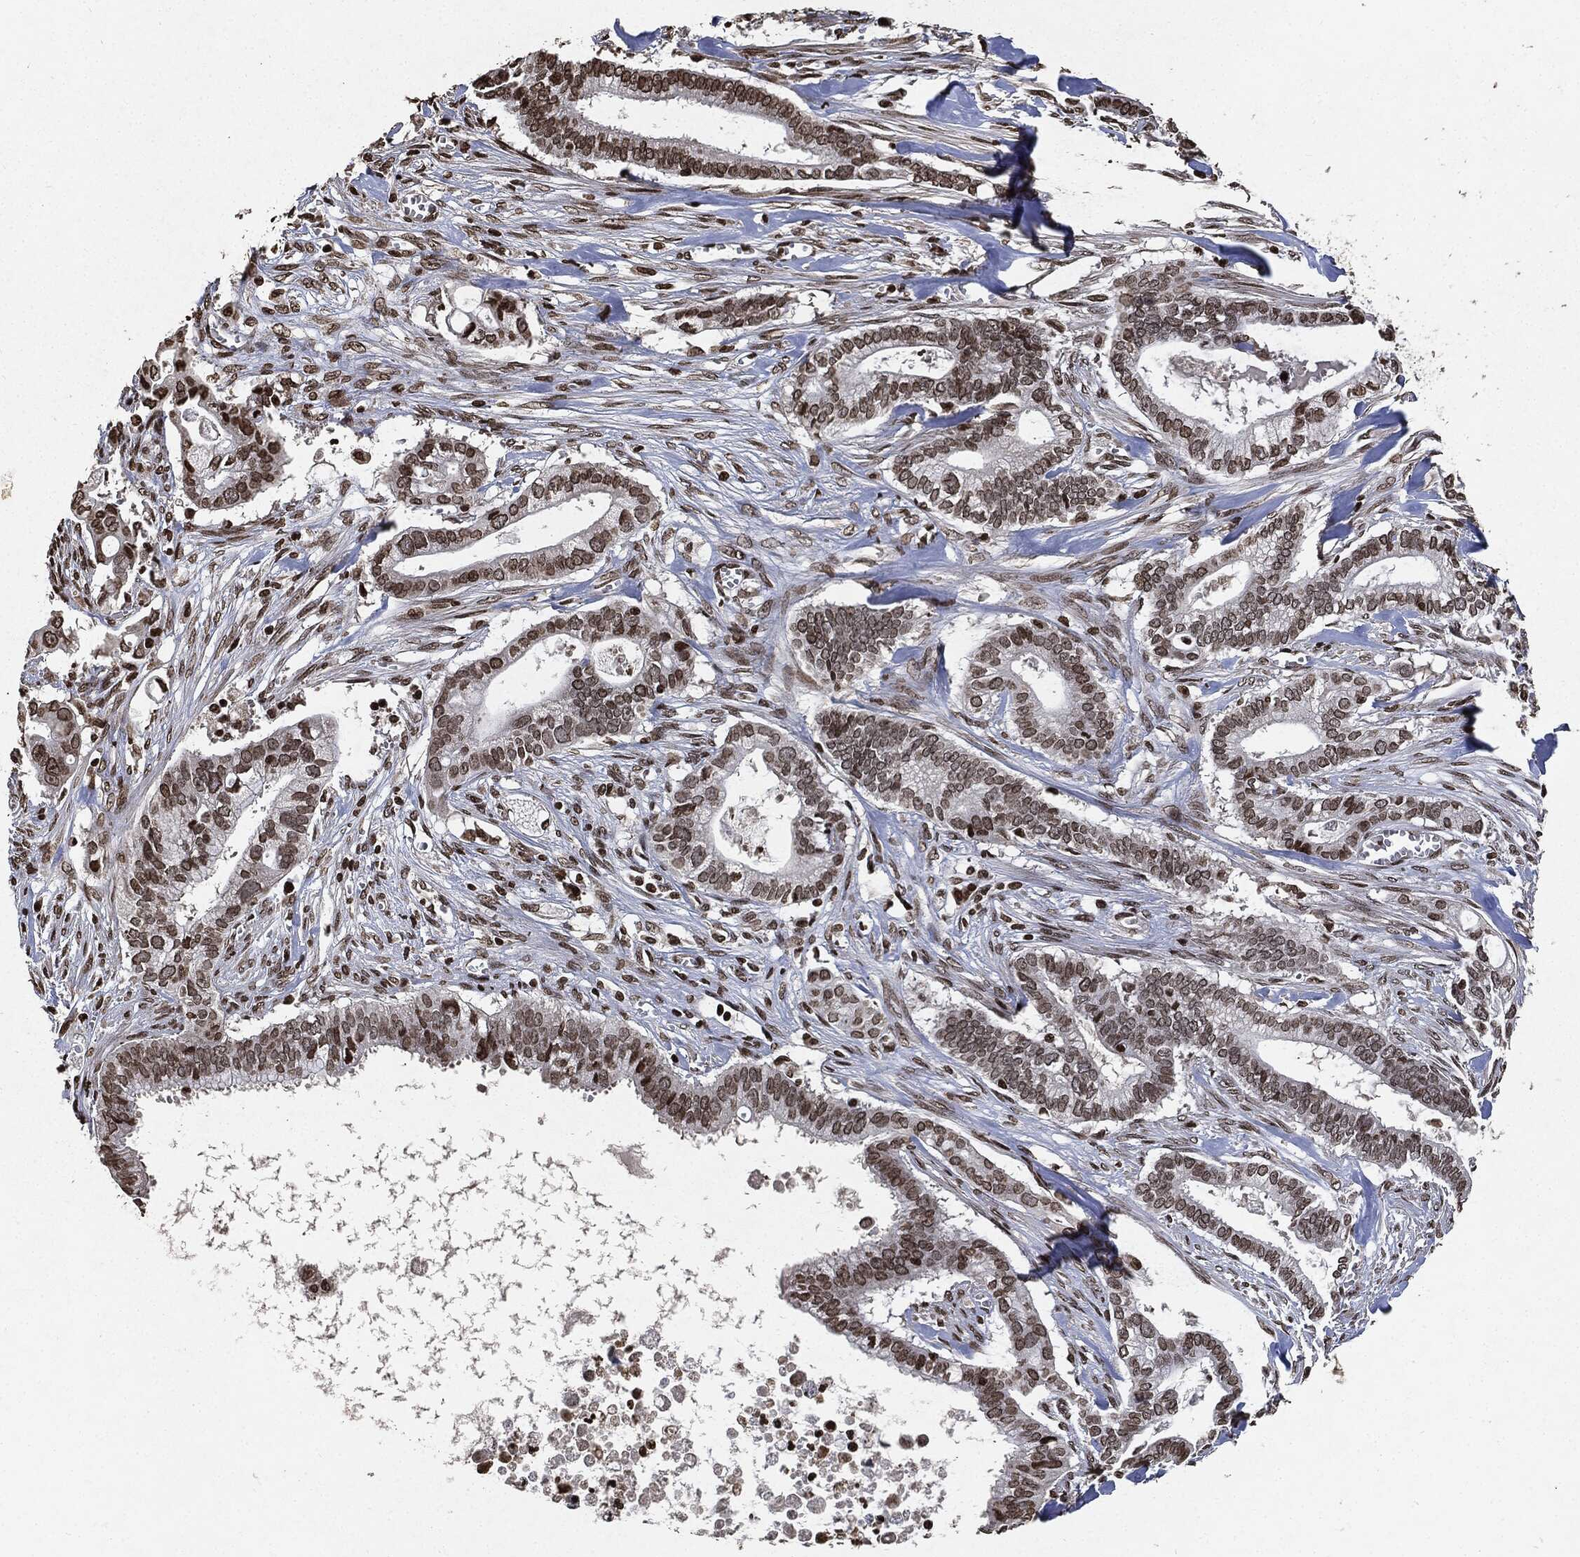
{"staining": {"intensity": "moderate", "quantity": "25%-75%", "location": "nuclear"}, "tissue": "pancreatic cancer", "cell_type": "Tumor cells", "image_type": "cancer", "snomed": [{"axis": "morphology", "description": "Adenocarcinoma, NOS"}, {"axis": "topography", "description": "Pancreas"}], "caption": "This is an image of immunohistochemistry staining of pancreatic cancer (adenocarcinoma), which shows moderate expression in the nuclear of tumor cells.", "gene": "JUN", "patient": {"sex": "male", "age": 61}}